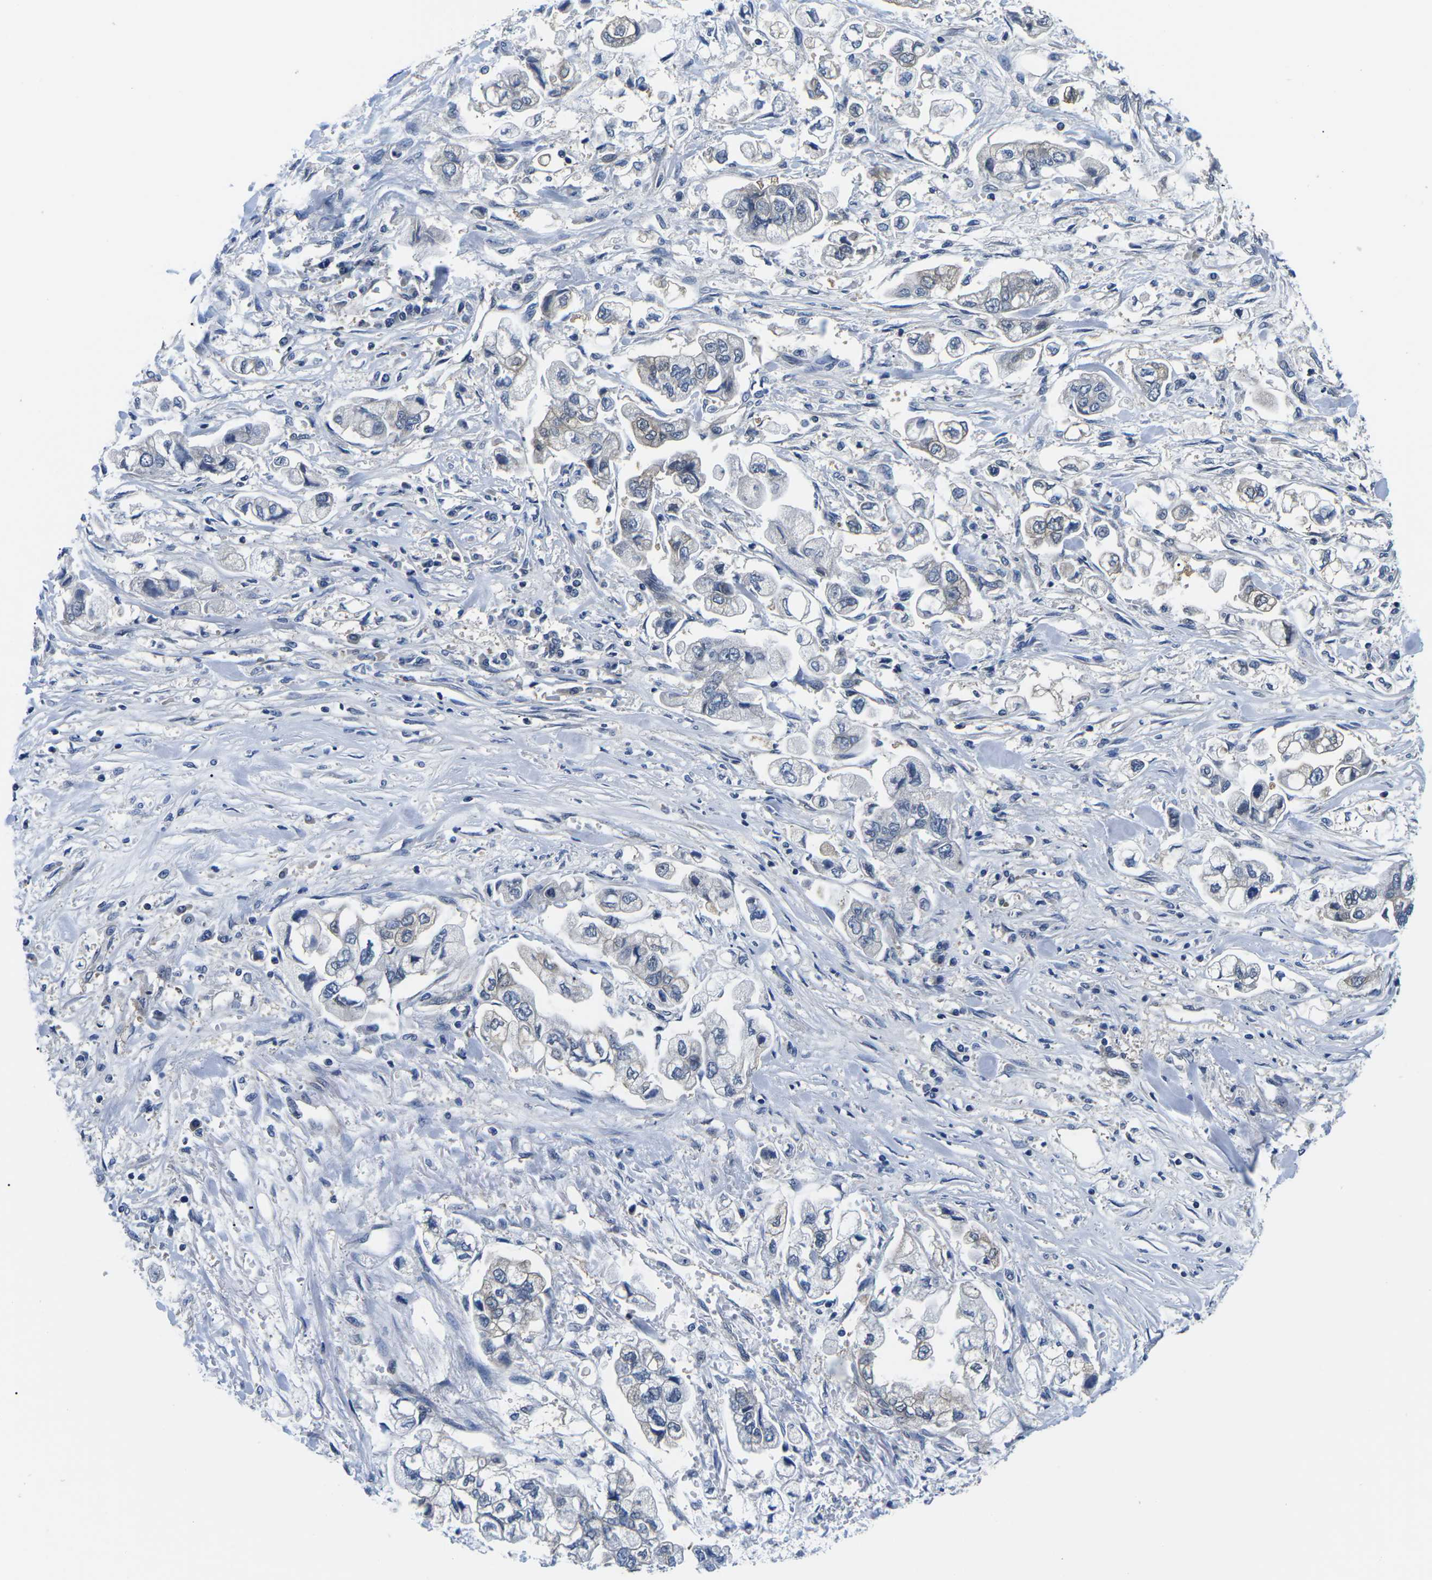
{"staining": {"intensity": "negative", "quantity": "none", "location": "none"}, "tissue": "stomach cancer", "cell_type": "Tumor cells", "image_type": "cancer", "snomed": [{"axis": "morphology", "description": "Normal tissue, NOS"}, {"axis": "morphology", "description": "Adenocarcinoma, NOS"}, {"axis": "topography", "description": "Stomach"}], "caption": "The histopathology image demonstrates no significant expression in tumor cells of stomach adenocarcinoma. (Stains: DAB (3,3'-diaminobenzidine) immunohistochemistry (IHC) with hematoxylin counter stain, Microscopy: brightfield microscopy at high magnification).", "gene": "GSK3B", "patient": {"sex": "male", "age": 62}}